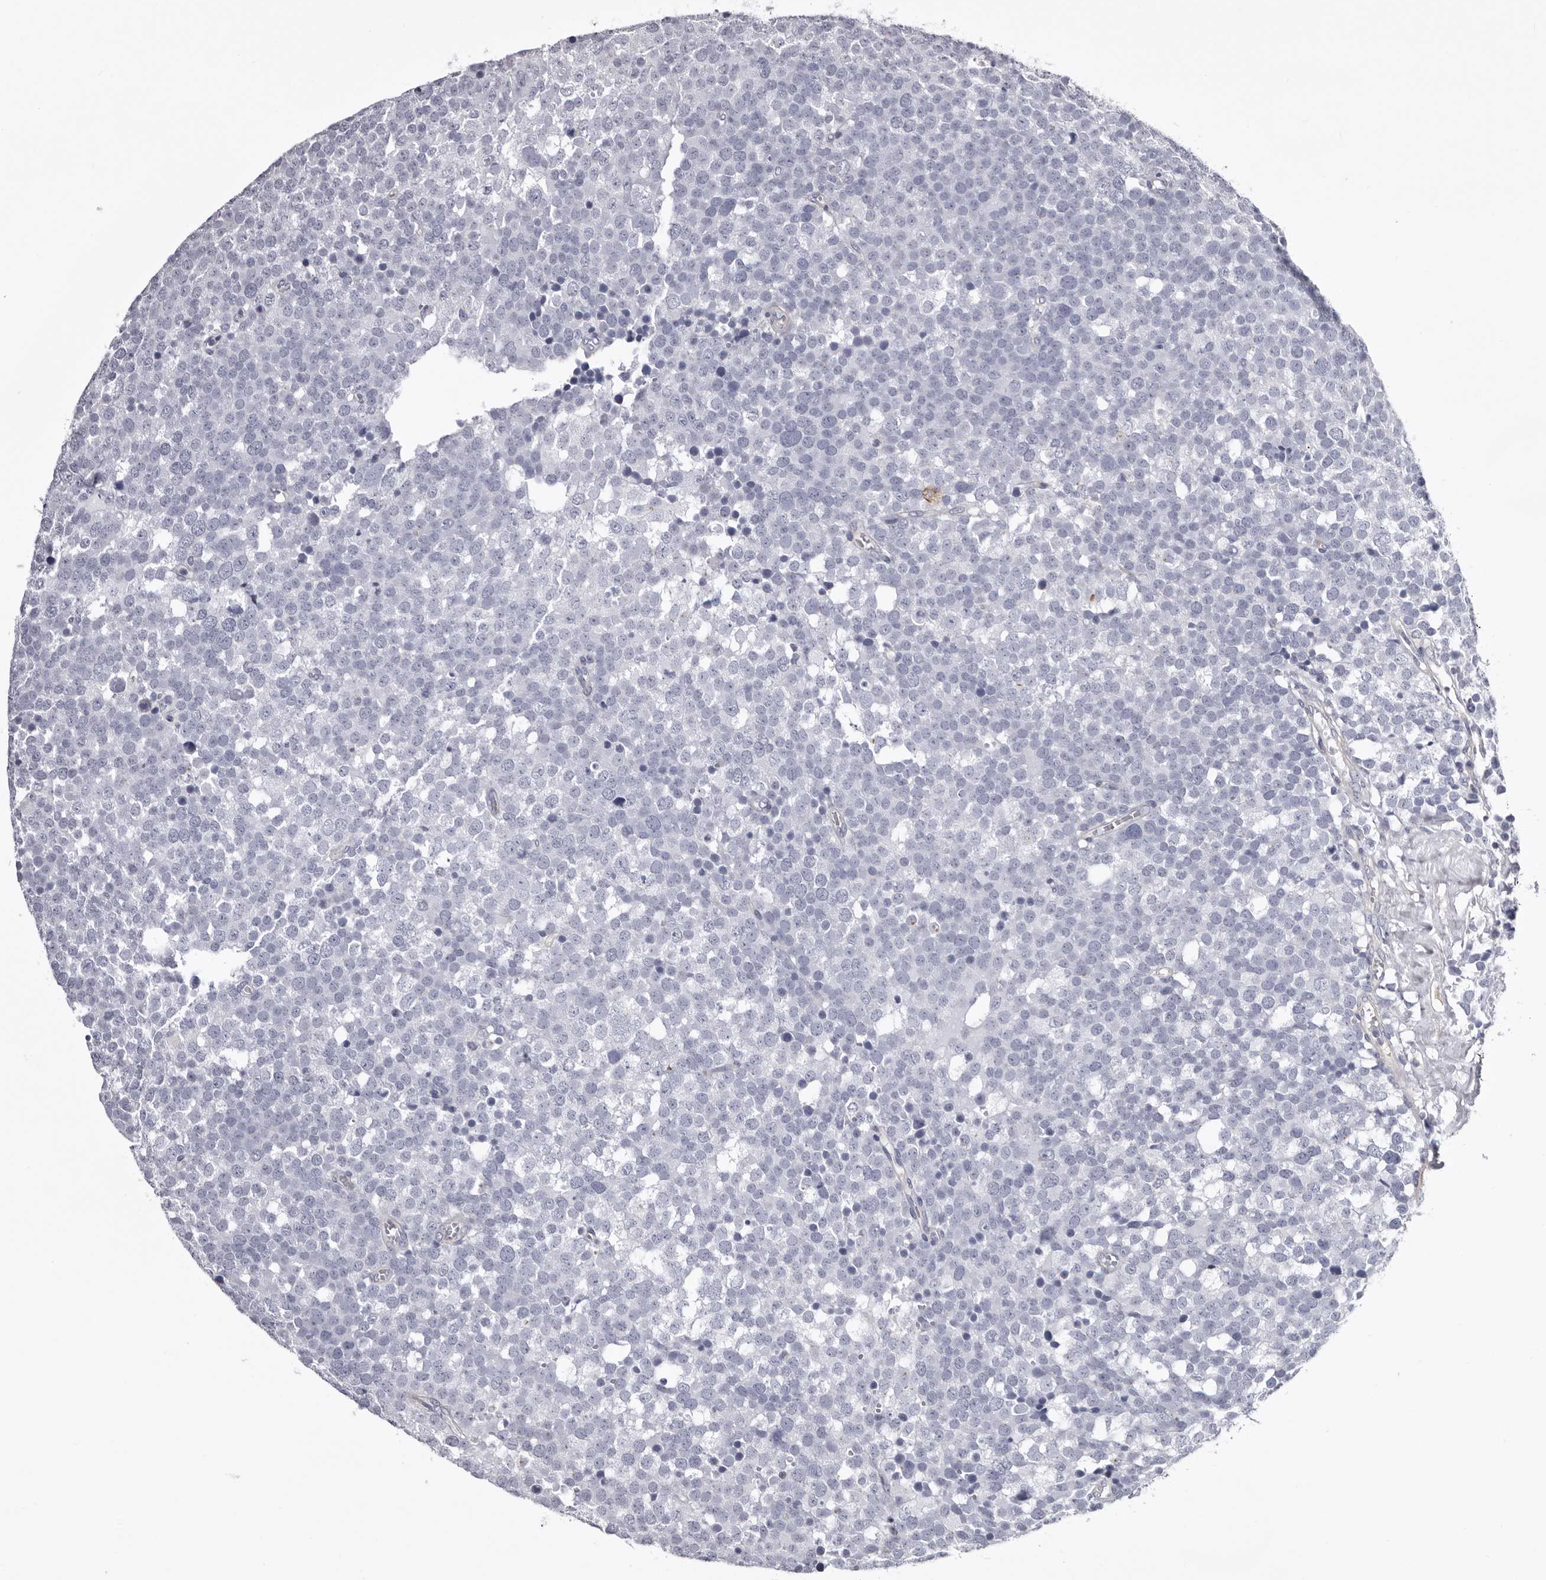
{"staining": {"intensity": "negative", "quantity": "none", "location": "none"}, "tissue": "testis cancer", "cell_type": "Tumor cells", "image_type": "cancer", "snomed": [{"axis": "morphology", "description": "Seminoma, NOS"}, {"axis": "topography", "description": "Testis"}], "caption": "IHC histopathology image of neoplastic tissue: human seminoma (testis) stained with DAB (3,3'-diaminobenzidine) reveals no significant protein positivity in tumor cells.", "gene": "LAD1", "patient": {"sex": "male", "age": 71}}